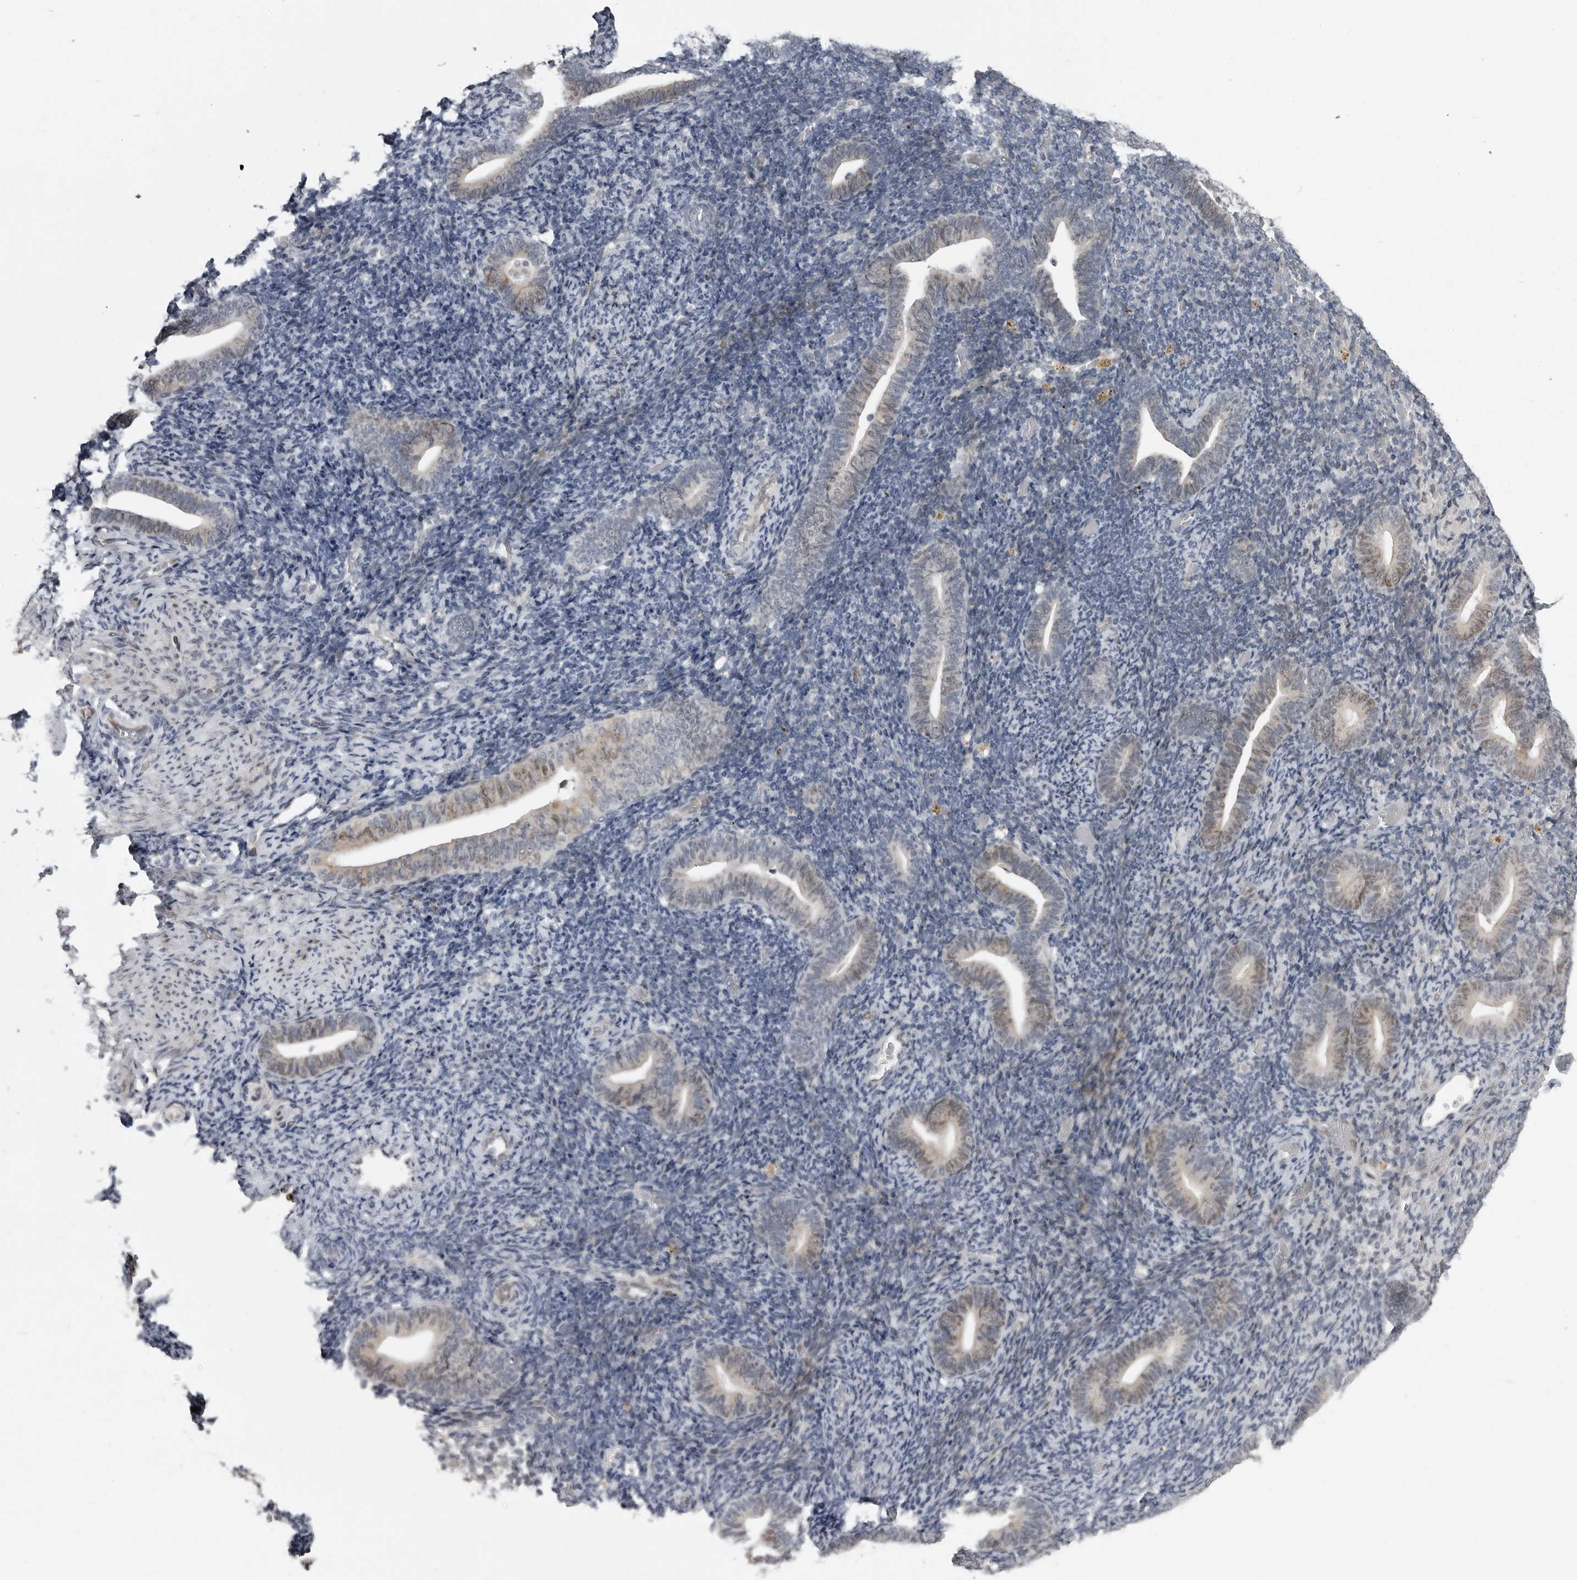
{"staining": {"intensity": "negative", "quantity": "none", "location": "none"}, "tissue": "endometrium", "cell_type": "Cells in endometrial stroma", "image_type": "normal", "snomed": [{"axis": "morphology", "description": "Normal tissue, NOS"}, {"axis": "topography", "description": "Endometrium"}], "caption": "A histopathology image of endometrium stained for a protein exhibits no brown staining in cells in endometrial stroma.", "gene": "PRRX2", "patient": {"sex": "female", "age": 51}}